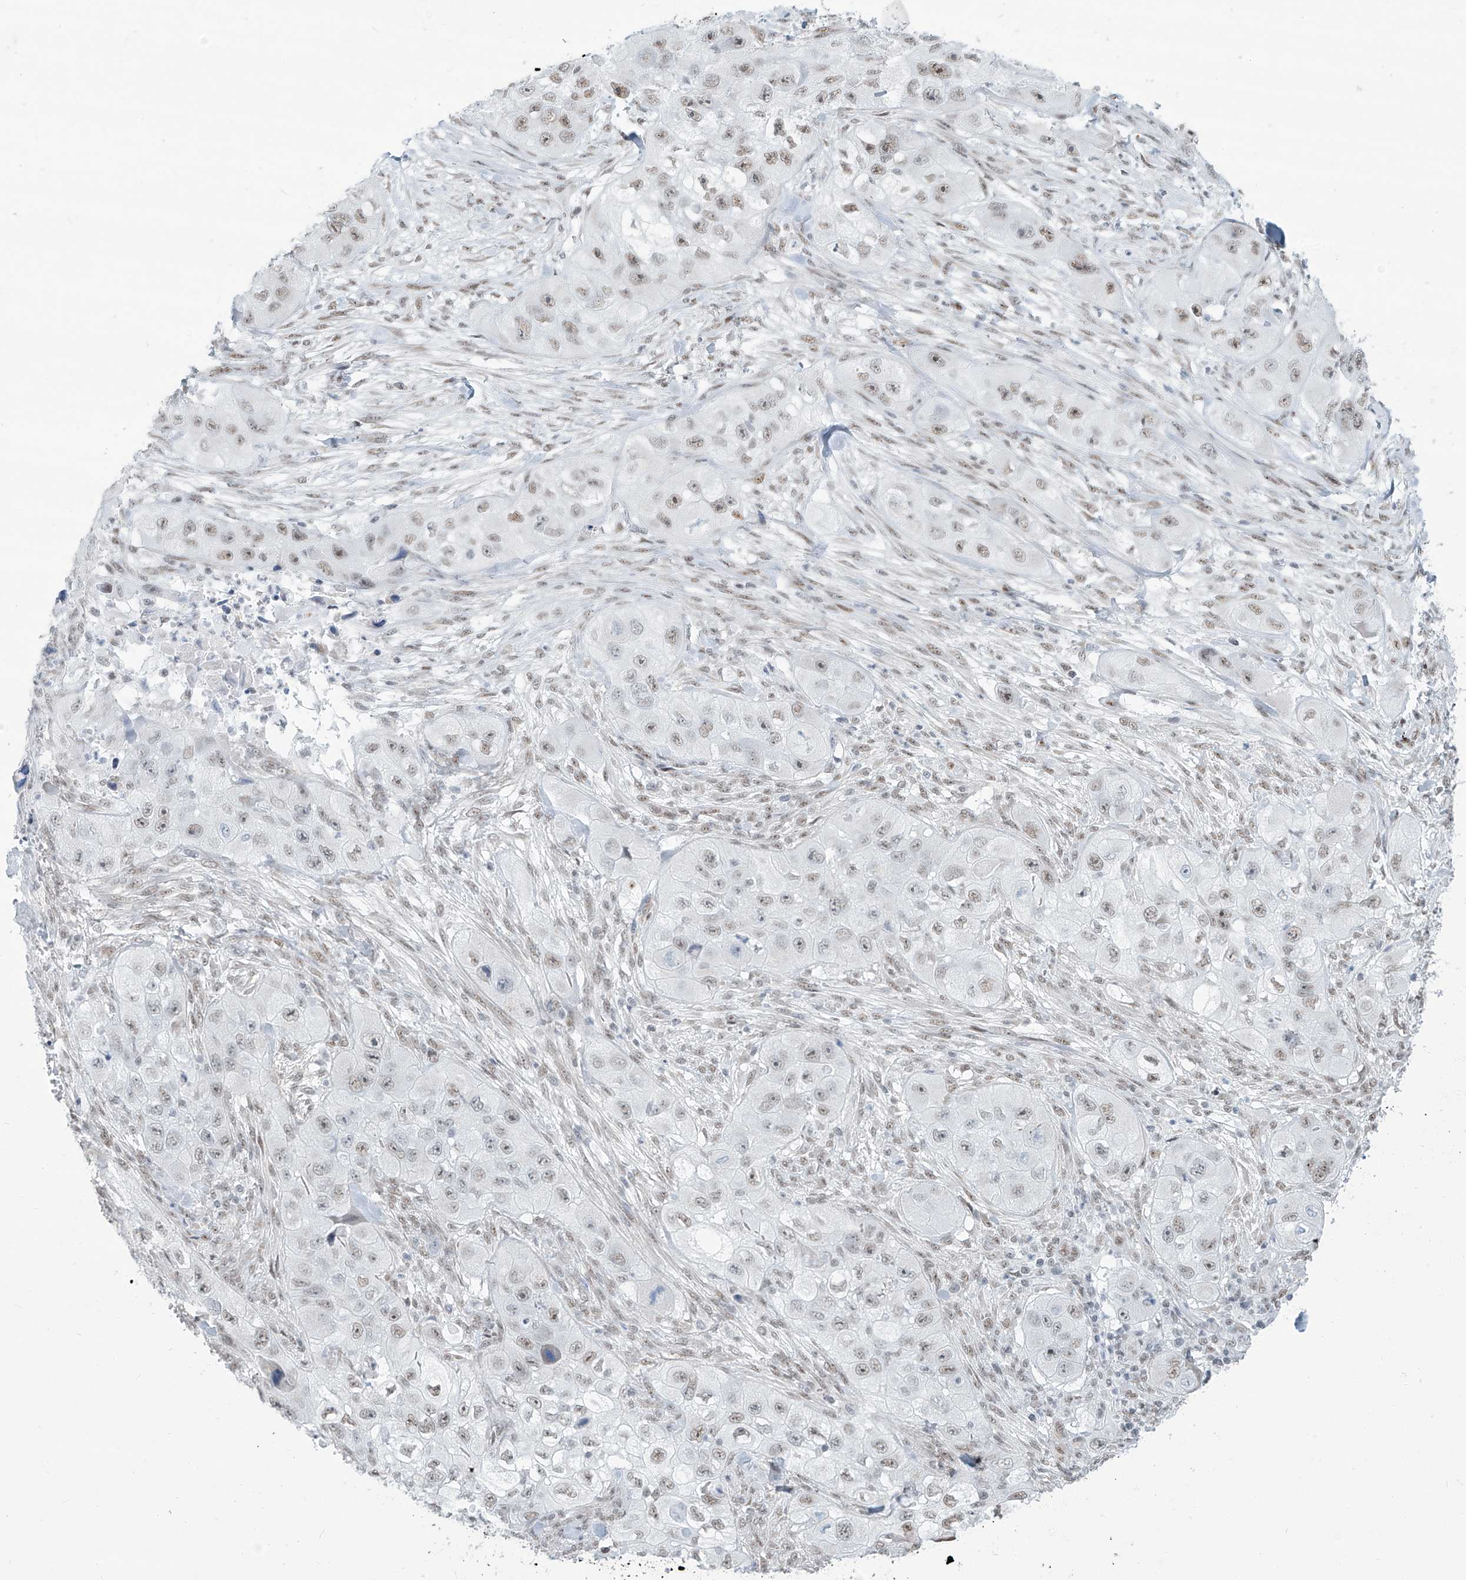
{"staining": {"intensity": "weak", "quantity": "25%-75%", "location": "nuclear"}, "tissue": "skin cancer", "cell_type": "Tumor cells", "image_type": "cancer", "snomed": [{"axis": "morphology", "description": "Squamous cell carcinoma, NOS"}, {"axis": "topography", "description": "Skin"}, {"axis": "topography", "description": "Subcutis"}], "caption": "Brown immunohistochemical staining in human skin cancer demonstrates weak nuclear positivity in about 25%-75% of tumor cells.", "gene": "SARNP", "patient": {"sex": "male", "age": 73}}